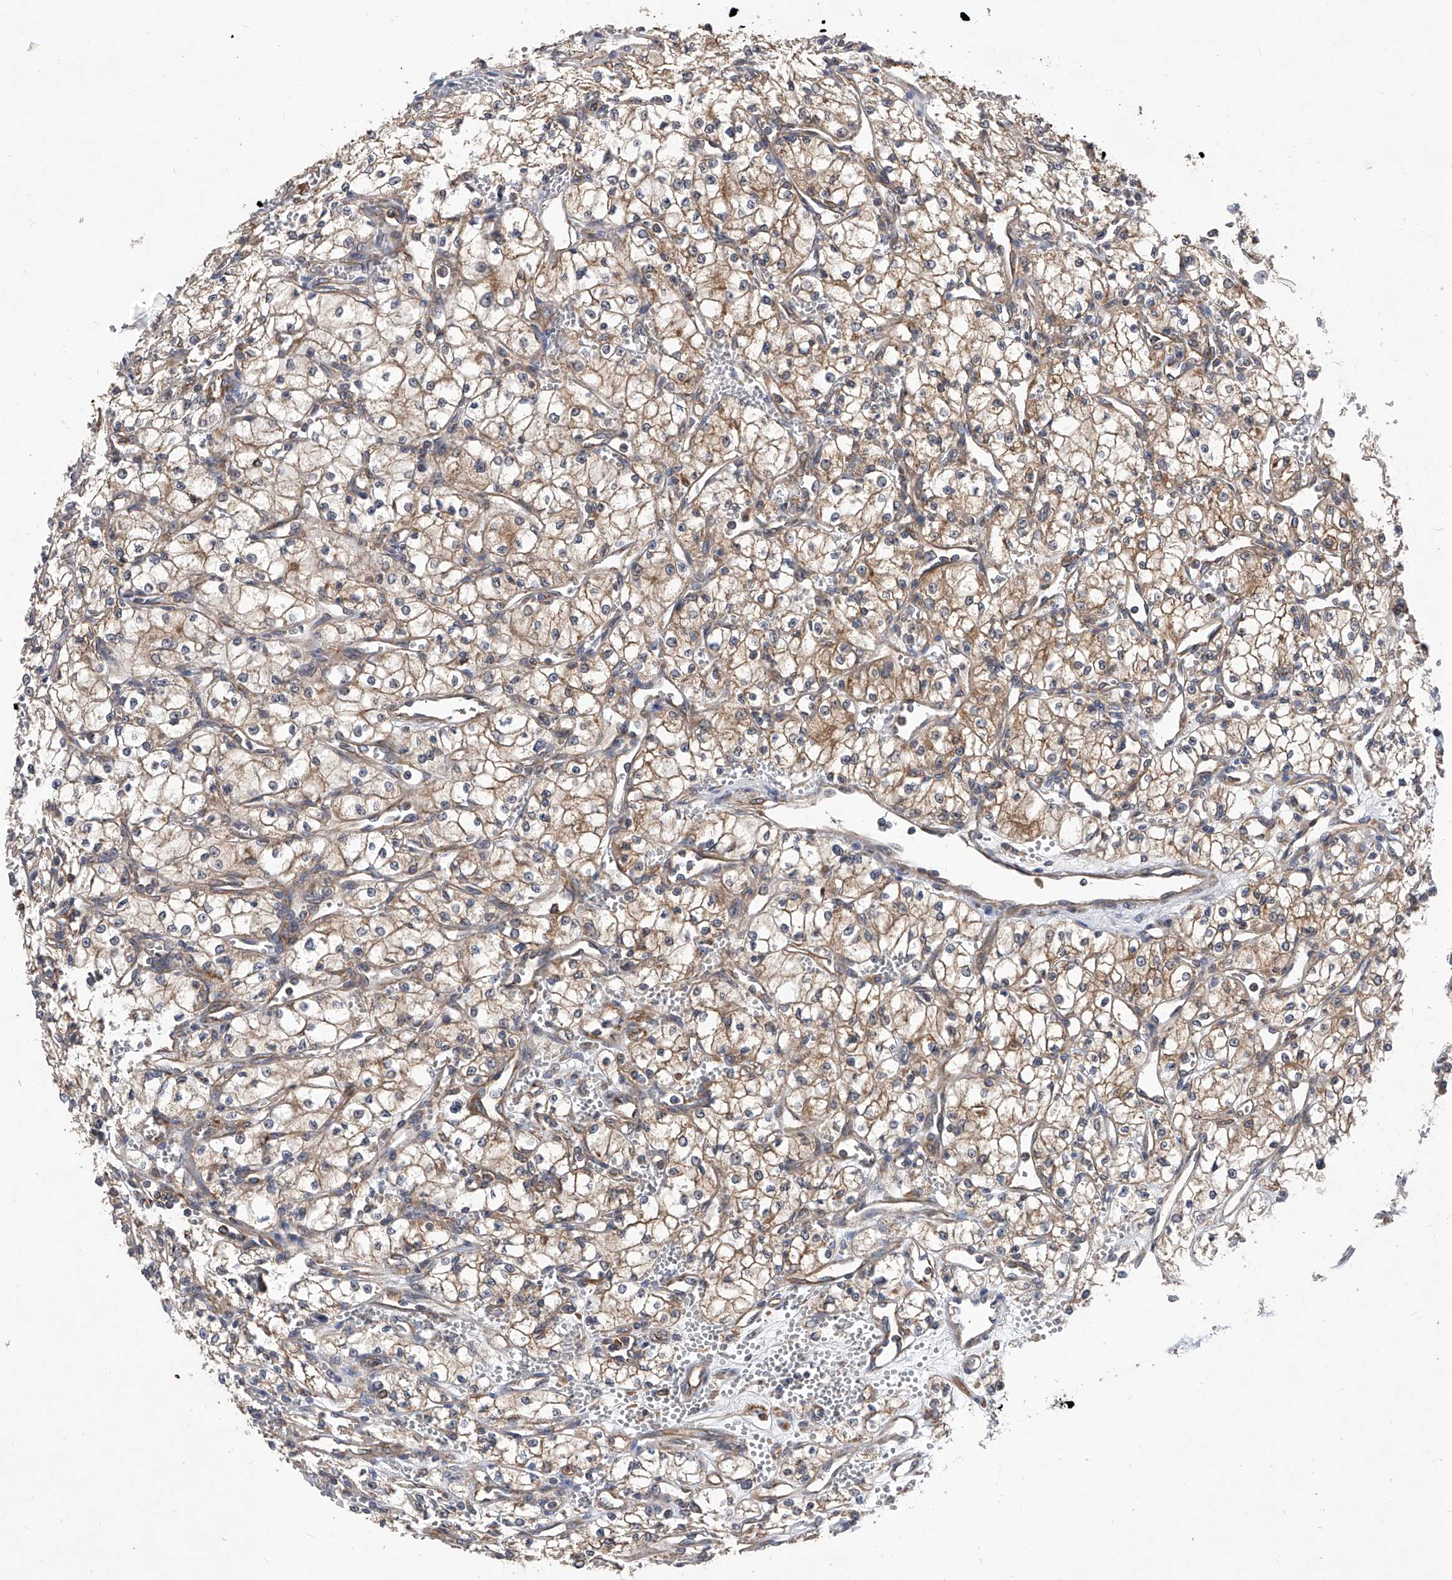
{"staining": {"intensity": "moderate", "quantity": ">75%", "location": "cytoplasmic/membranous"}, "tissue": "renal cancer", "cell_type": "Tumor cells", "image_type": "cancer", "snomed": [{"axis": "morphology", "description": "Adenocarcinoma, NOS"}, {"axis": "topography", "description": "Kidney"}], "caption": "This is a photomicrograph of IHC staining of renal cancer, which shows moderate expression in the cytoplasmic/membranous of tumor cells.", "gene": "CFAP410", "patient": {"sex": "male", "age": 59}}